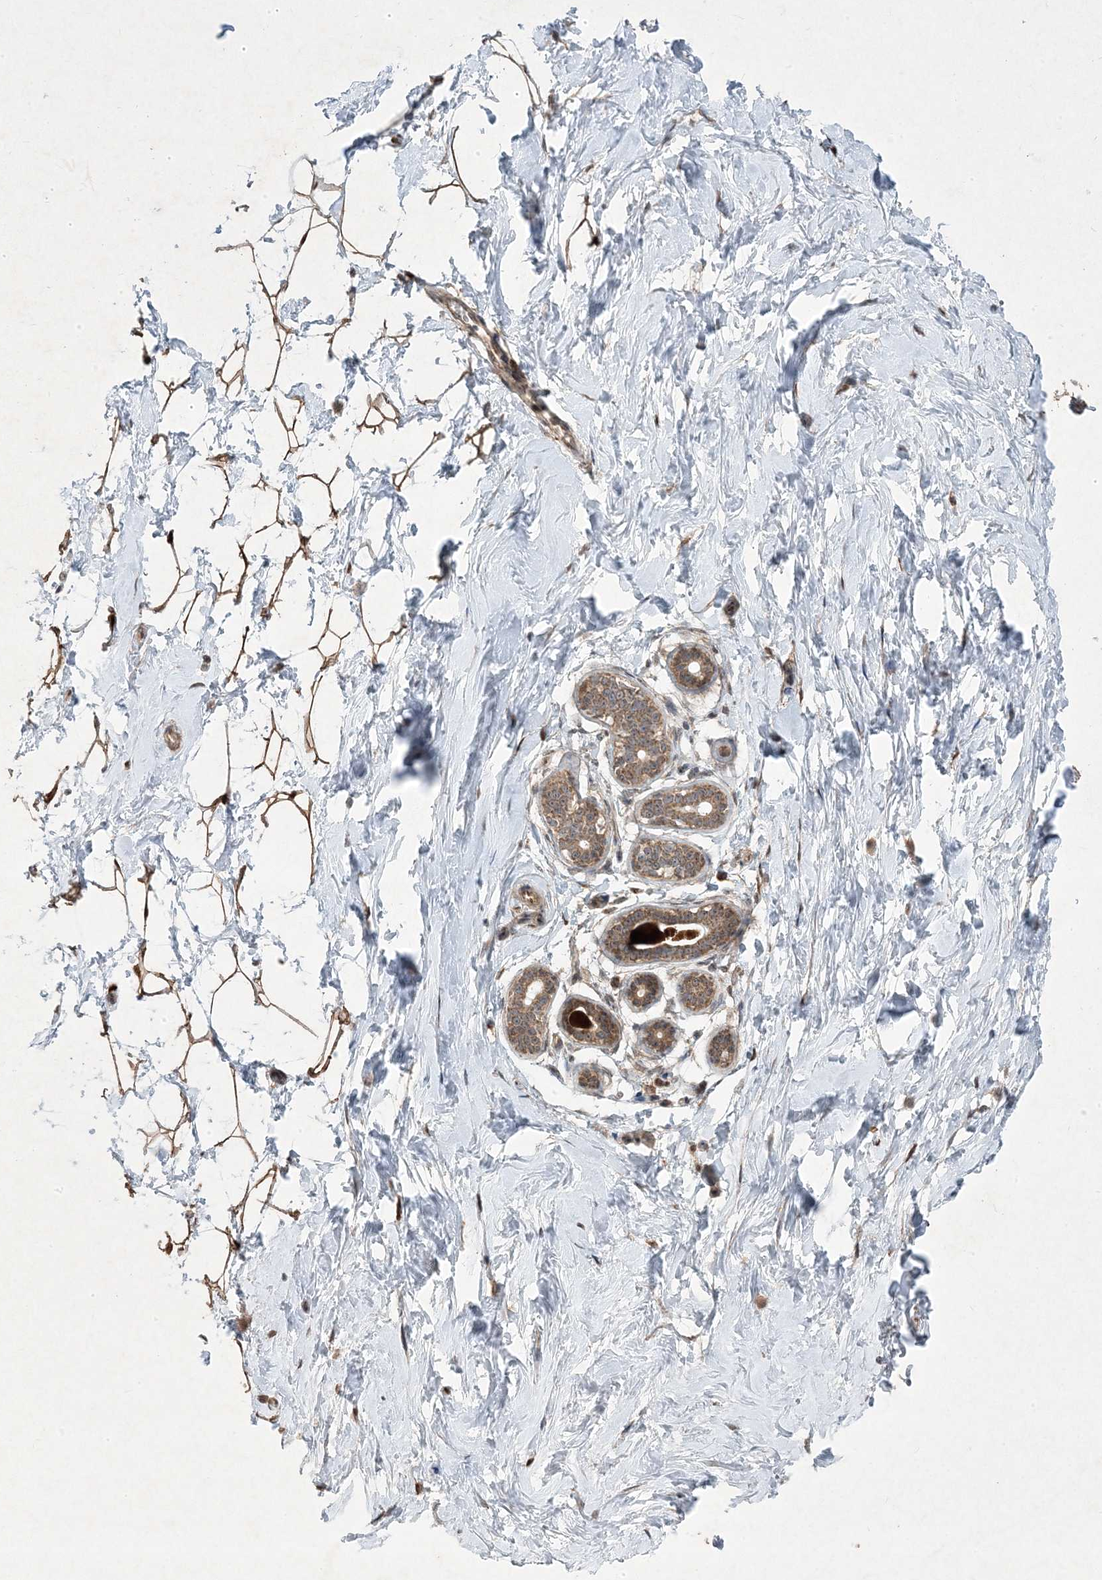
{"staining": {"intensity": "moderate", "quantity": ">75%", "location": "cytoplasmic/membranous,nuclear"}, "tissue": "breast", "cell_type": "Adipocytes", "image_type": "normal", "snomed": [{"axis": "morphology", "description": "Normal tissue, NOS"}, {"axis": "morphology", "description": "Adenoma, NOS"}, {"axis": "topography", "description": "Breast"}], "caption": "An image of human breast stained for a protein displays moderate cytoplasmic/membranous,nuclear brown staining in adipocytes. (brown staining indicates protein expression, while blue staining denotes nuclei).", "gene": "PLEKHM2", "patient": {"sex": "female", "age": 23}}